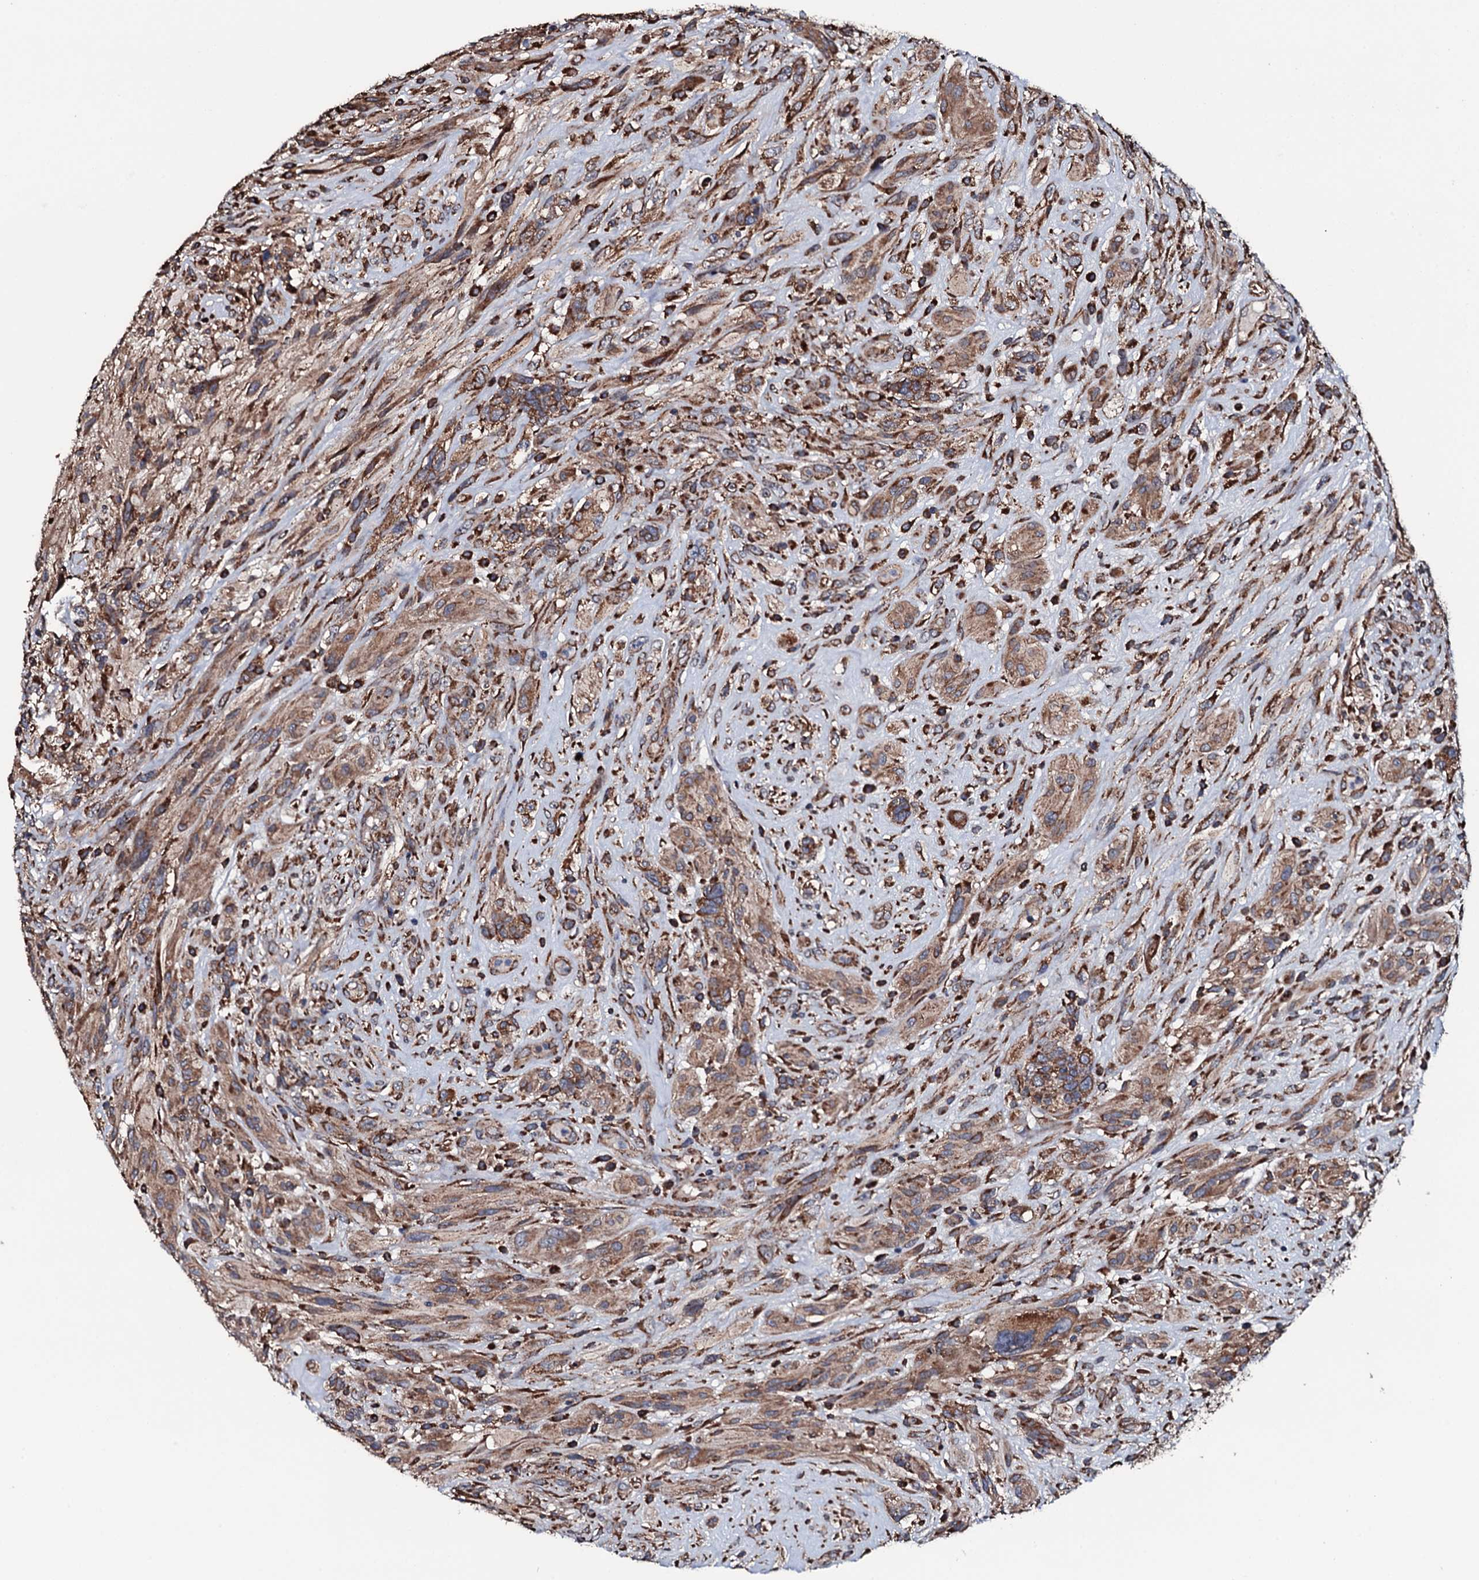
{"staining": {"intensity": "strong", "quantity": ">75%", "location": "cytoplasmic/membranous"}, "tissue": "glioma", "cell_type": "Tumor cells", "image_type": "cancer", "snomed": [{"axis": "morphology", "description": "Glioma, malignant, High grade"}, {"axis": "topography", "description": "Brain"}], "caption": "Protein analysis of malignant glioma (high-grade) tissue reveals strong cytoplasmic/membranous positivity in about >75% of tumor cells.", "gene": "RAB12", "patient": {"sex": "male", "age": 61}}